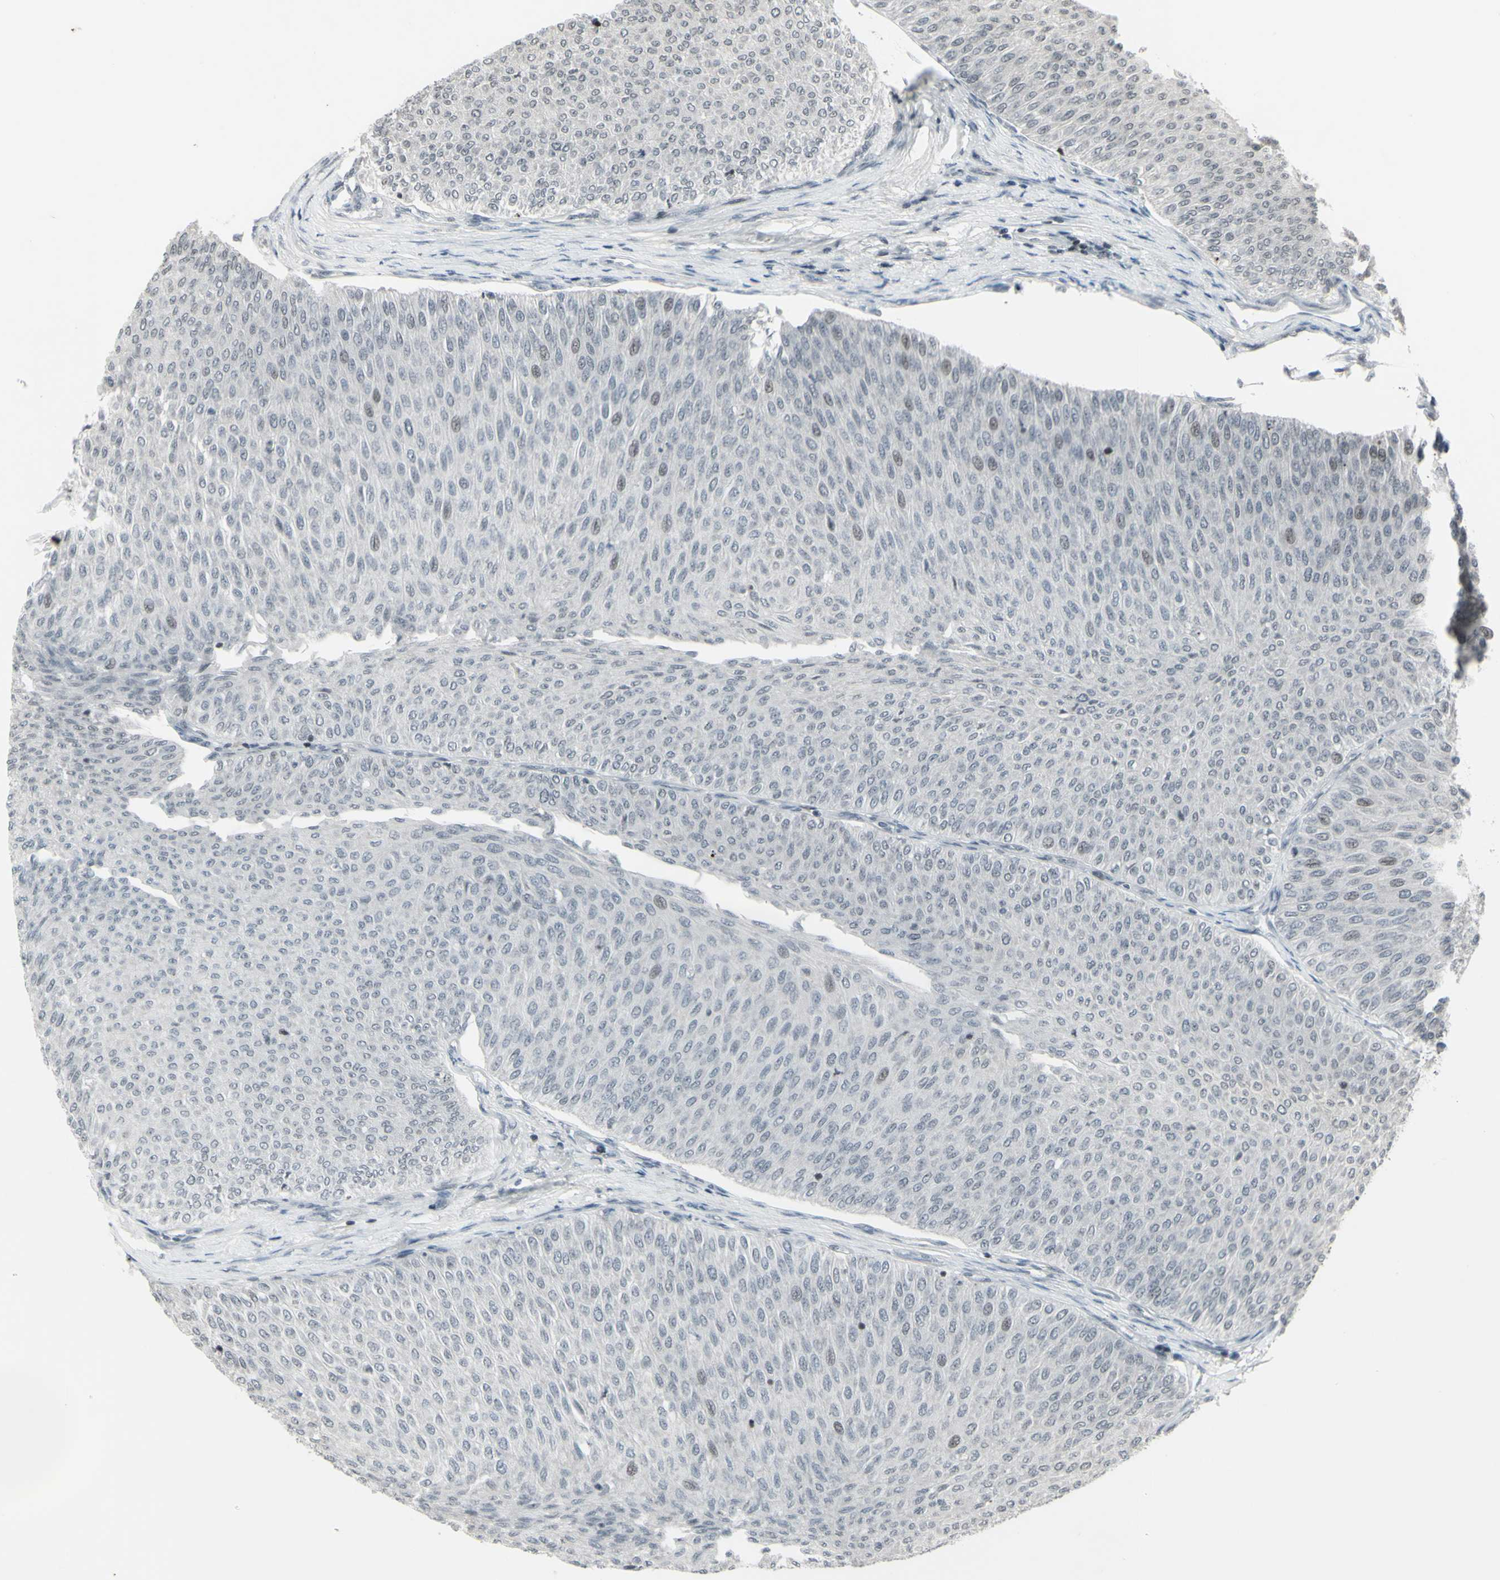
{"staining": {"intensity": "weak", "quantity": "<25%", "location": "nuclear"}, "tissue": "urothelial cancer", "cell_type": "Tumor cells", "image_type": "cancer", "snomed": [{"axis": "morphology", "description": "Urothelial carcinoma, Low grade"}, {"axis": "topography", "description": "Urinary bladder"}], "caption": "The histopathology image displays no staining of tumor cells in urothelial carcinoma (low-grade).", "gene": "SUPT6H", "patient": {"sex": "male", "age": 78}}